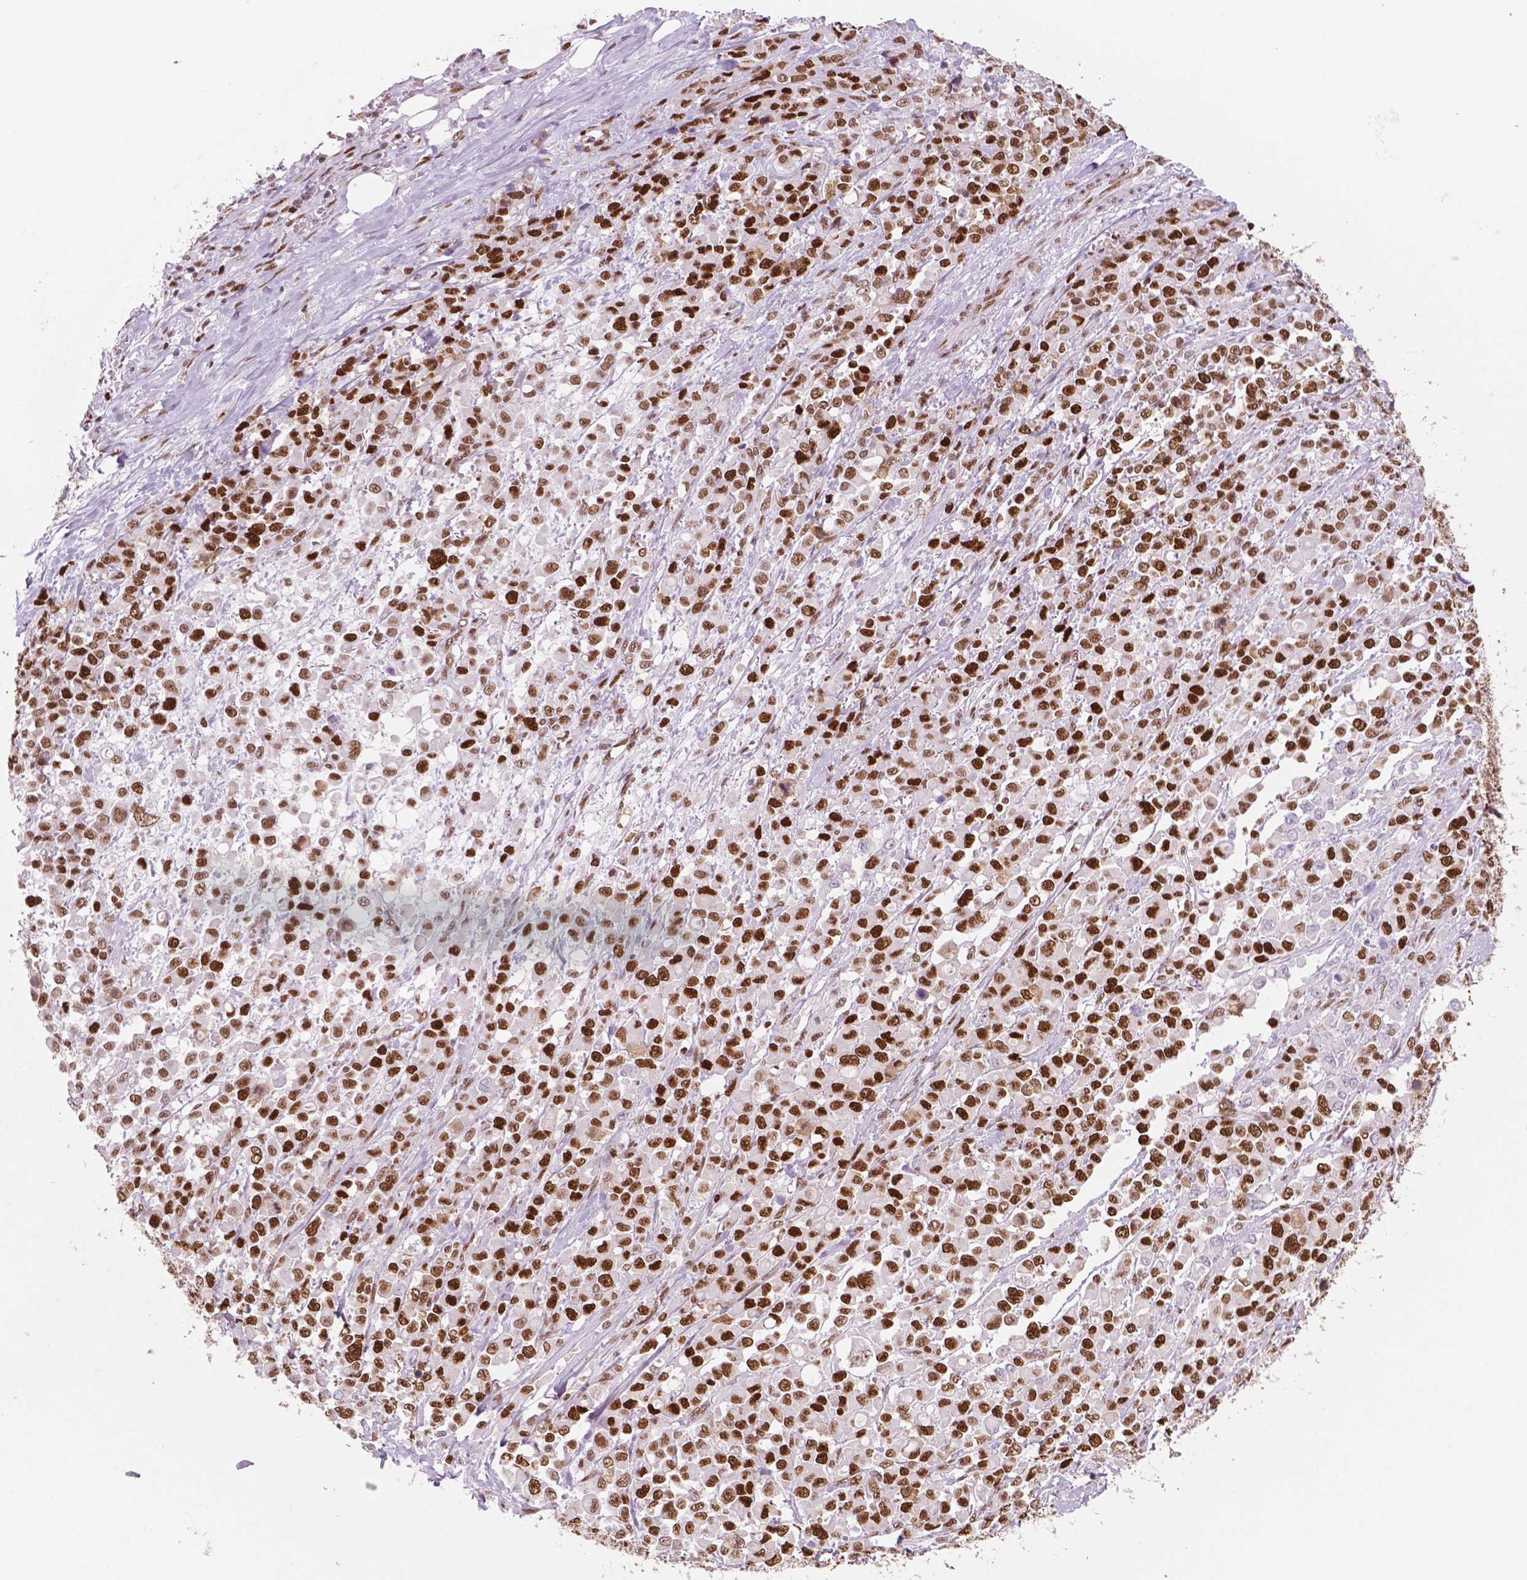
{"staining": {"intensity": "strong", "quantity": ">75%", "location": "nuclear"}, "tissue": "stomach cancer", "cell_type": "Tumor cells", "image_type": "cancer", "snomed": [{"axis": "morphology", "description": "Adenocarcinoma, NOS"}, {"axis": "topography", "description": "Stomach"}], "caption": "Tumor cells display strong nuclear positivity in about >75% of cells in stomach cancer. (DAB (3,3'-diaminobenzidine) IHC, brown staining for protein, blue staining for nuclei).", "gene": "MSH6", "patient": {"sex": "female", "age": 76}}